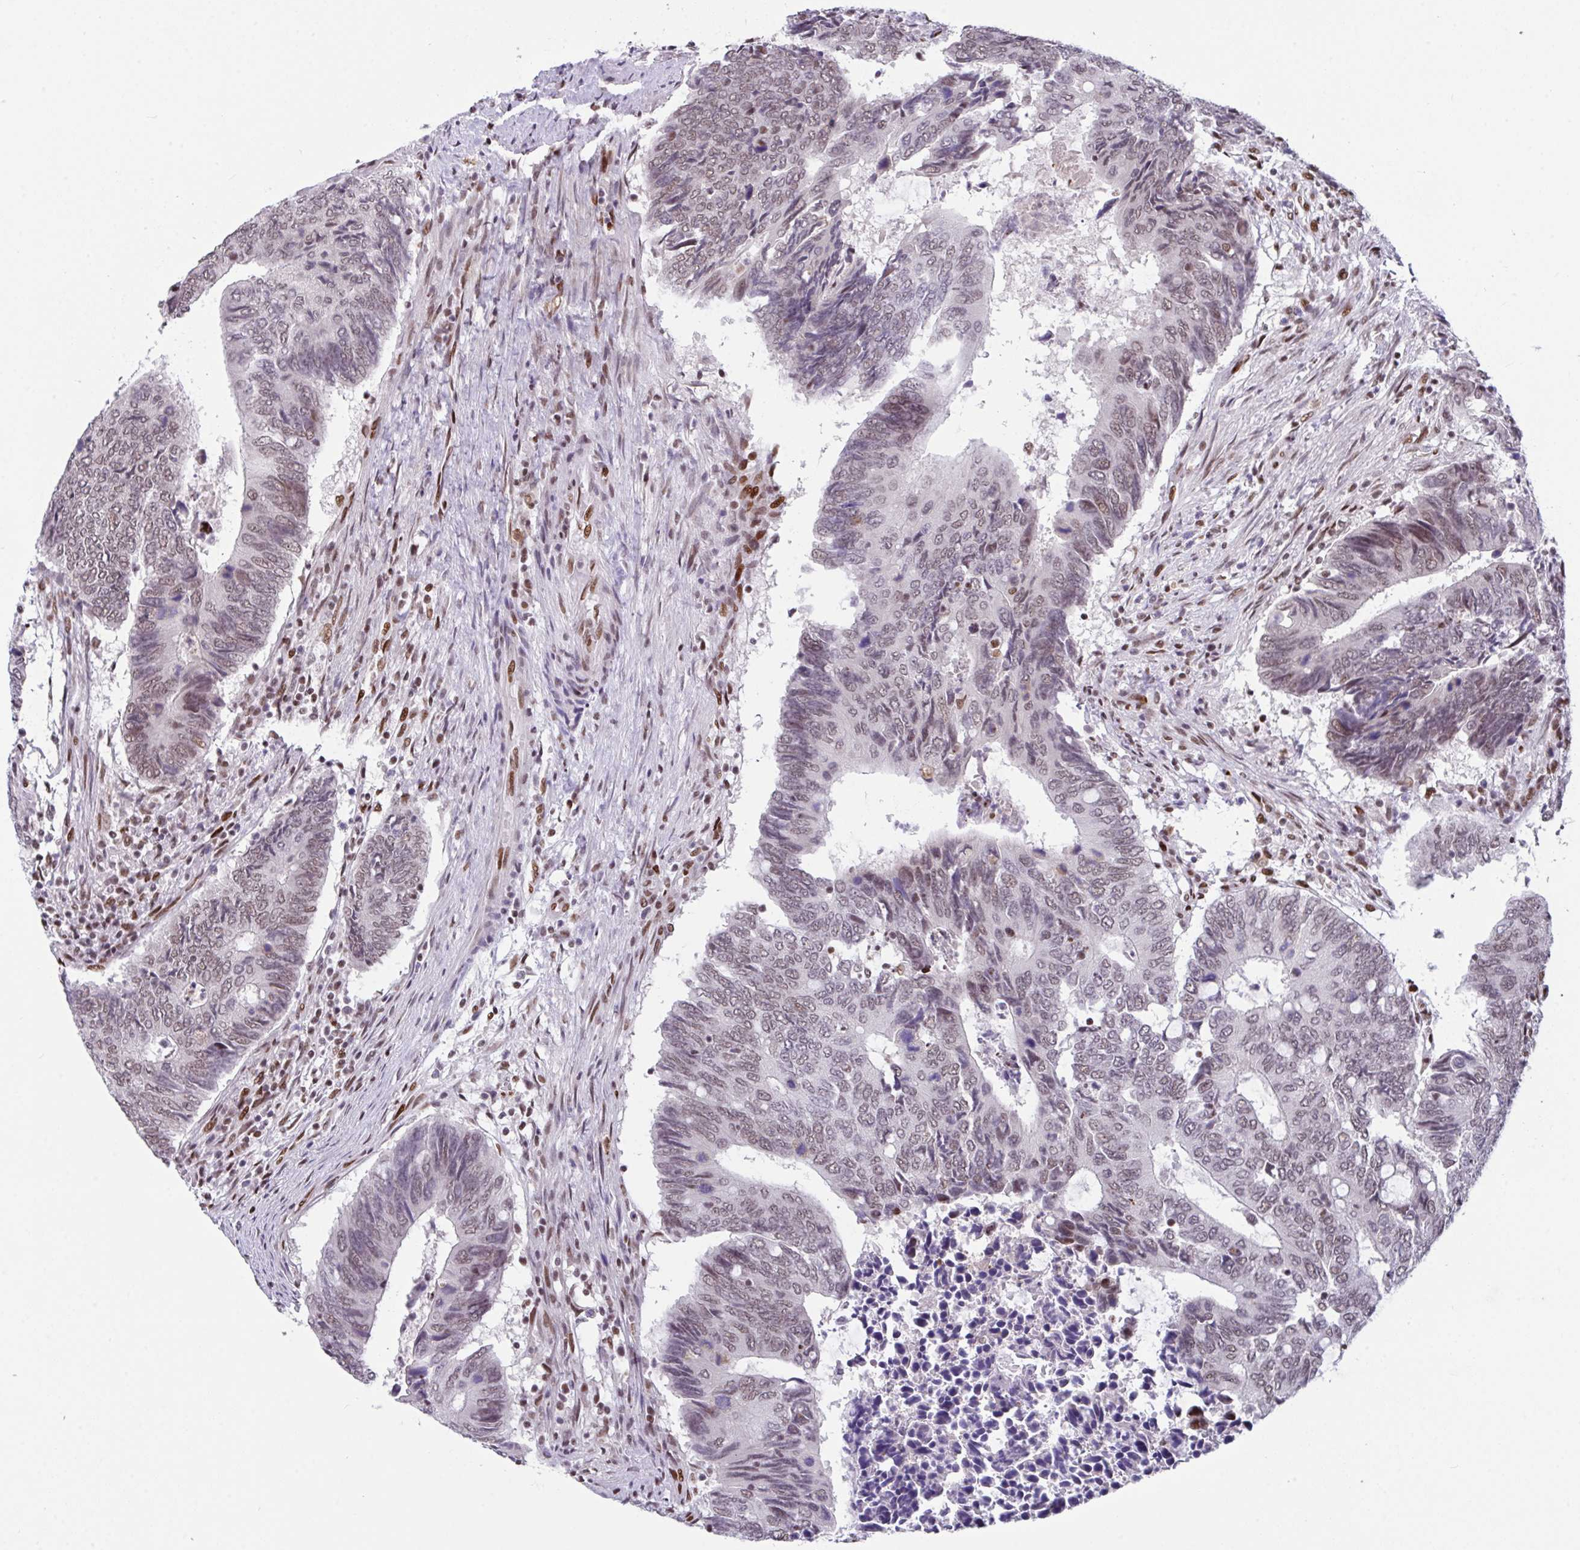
{"staining": {"intensity": "weak", "quantity": ">75%", "location": "nuclear"}, "tissue": "colorectal cancer", "cell_type": "Tumor cells", "image_type": "cancer", "snomed": [{"axis": "morphology", "description": "Adenocarcinoma, NOS"}, {"axis": "topography", "description": "Colon"}], "caption": "The immunohistochemical stain highlights weak nuclear staining in tumor cells of colorectal cancer tissue. (DAB (3,3'-diaminobenzidine) IHC, brown staining for protein, blue staining for nuclei).", "gene": "CLP1", "patient": {"sex": "male", "age": 87}}